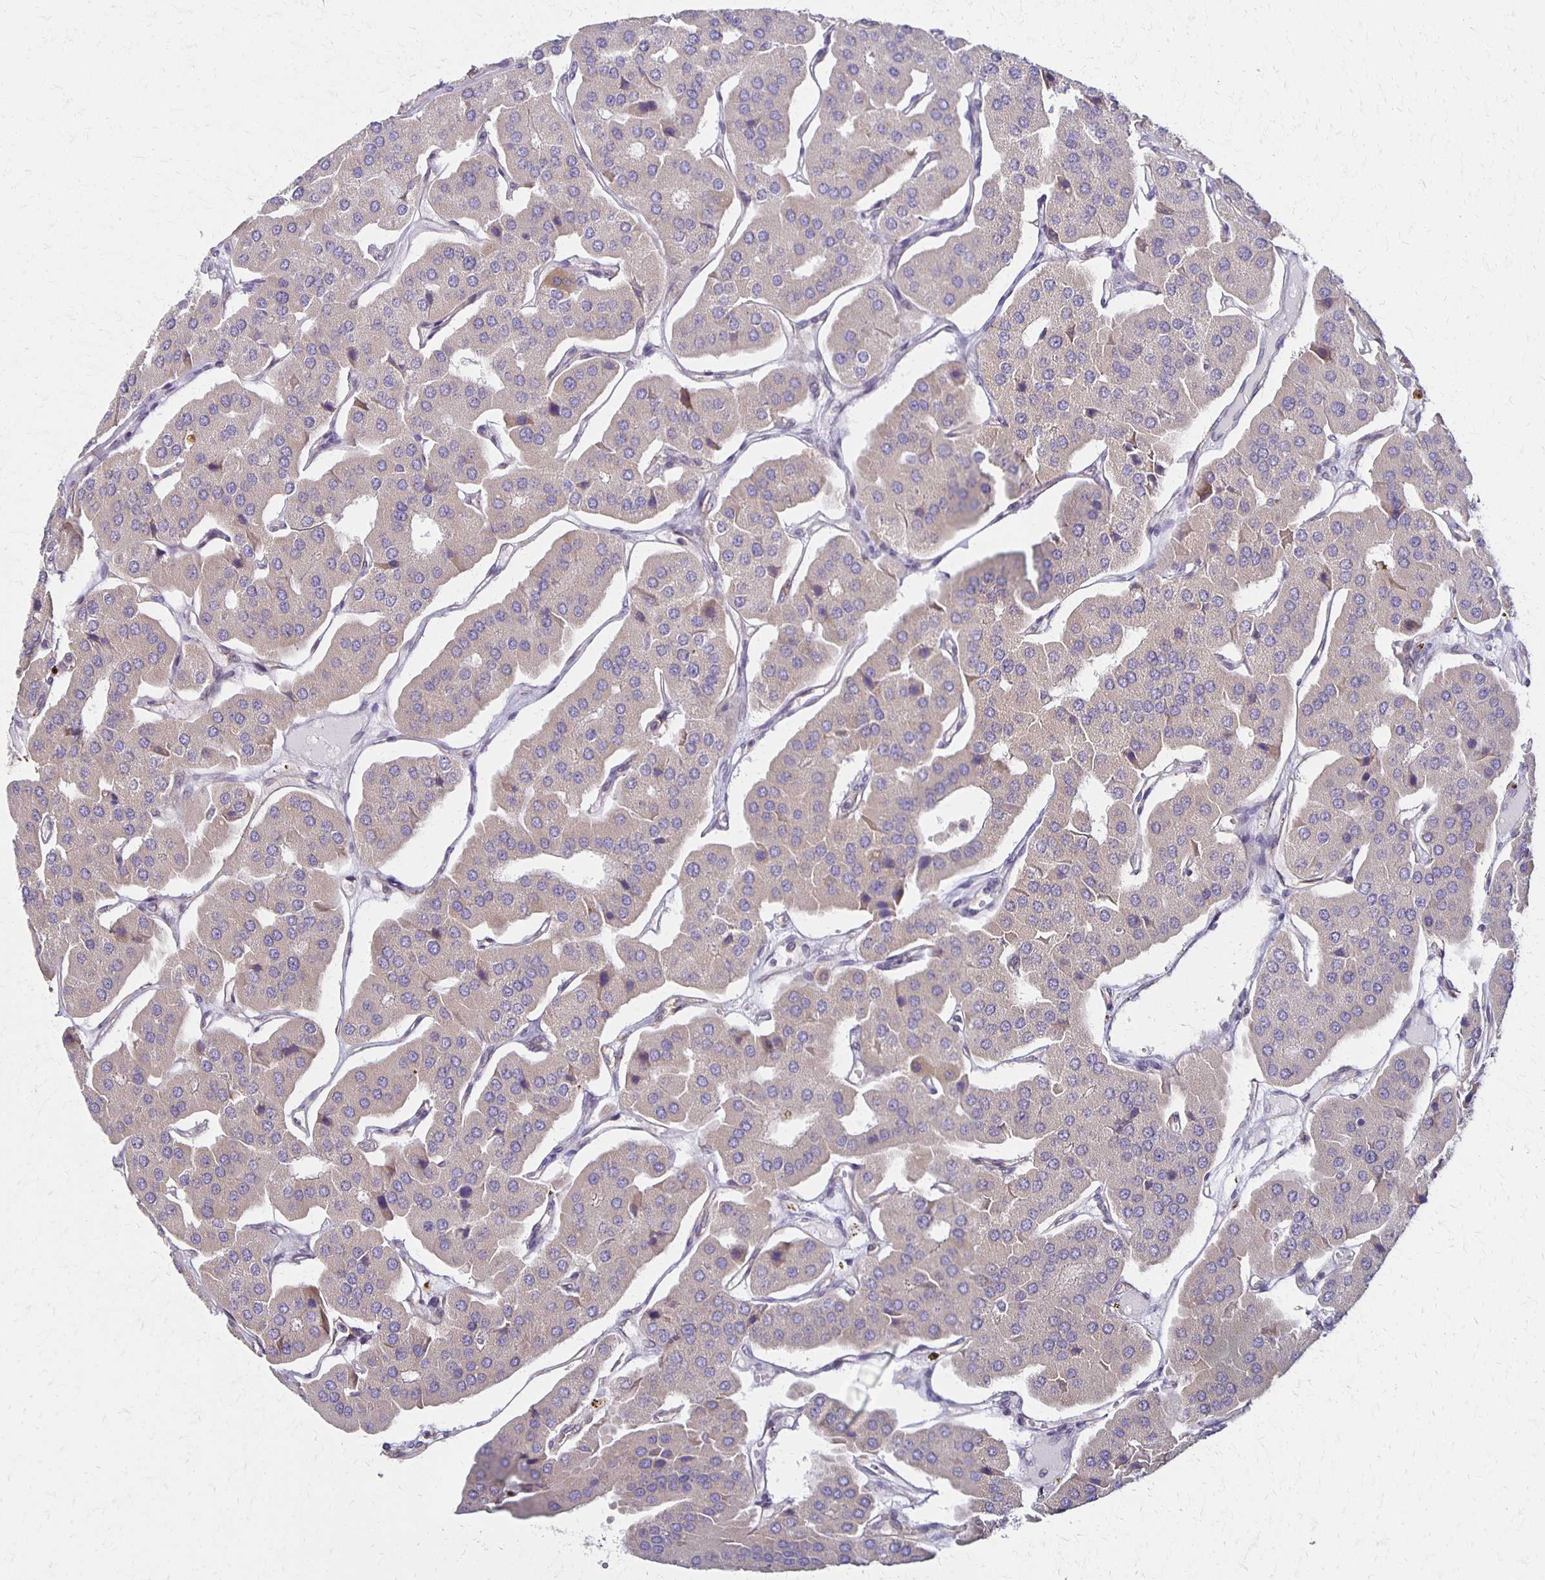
{"staining": {"intensity": "weak", "quantity": ">75%", "location": "cytoplasmic/membranous"}, "tissue": "parathyroid gland", "cell_type": "Glandular cells", "image_type": "normal", "snomed": [{"axis": "morphology", "description": "Normal tissue, NOS"}, {"axis": "morphology", "description": "Adenoma, NOS"}, {"axis": "topography", "description": "Parathyroid gland"}], "caption": "IHC (DAB (3,3'-diaminobenzidine)) staining of benign parathyroid gland exhibits weak cytoplasmic/membranous protein staining in approximately >75% of glandular cells.", "gene": "GPX4", "patient": {"sex": "female", "age": 86}}